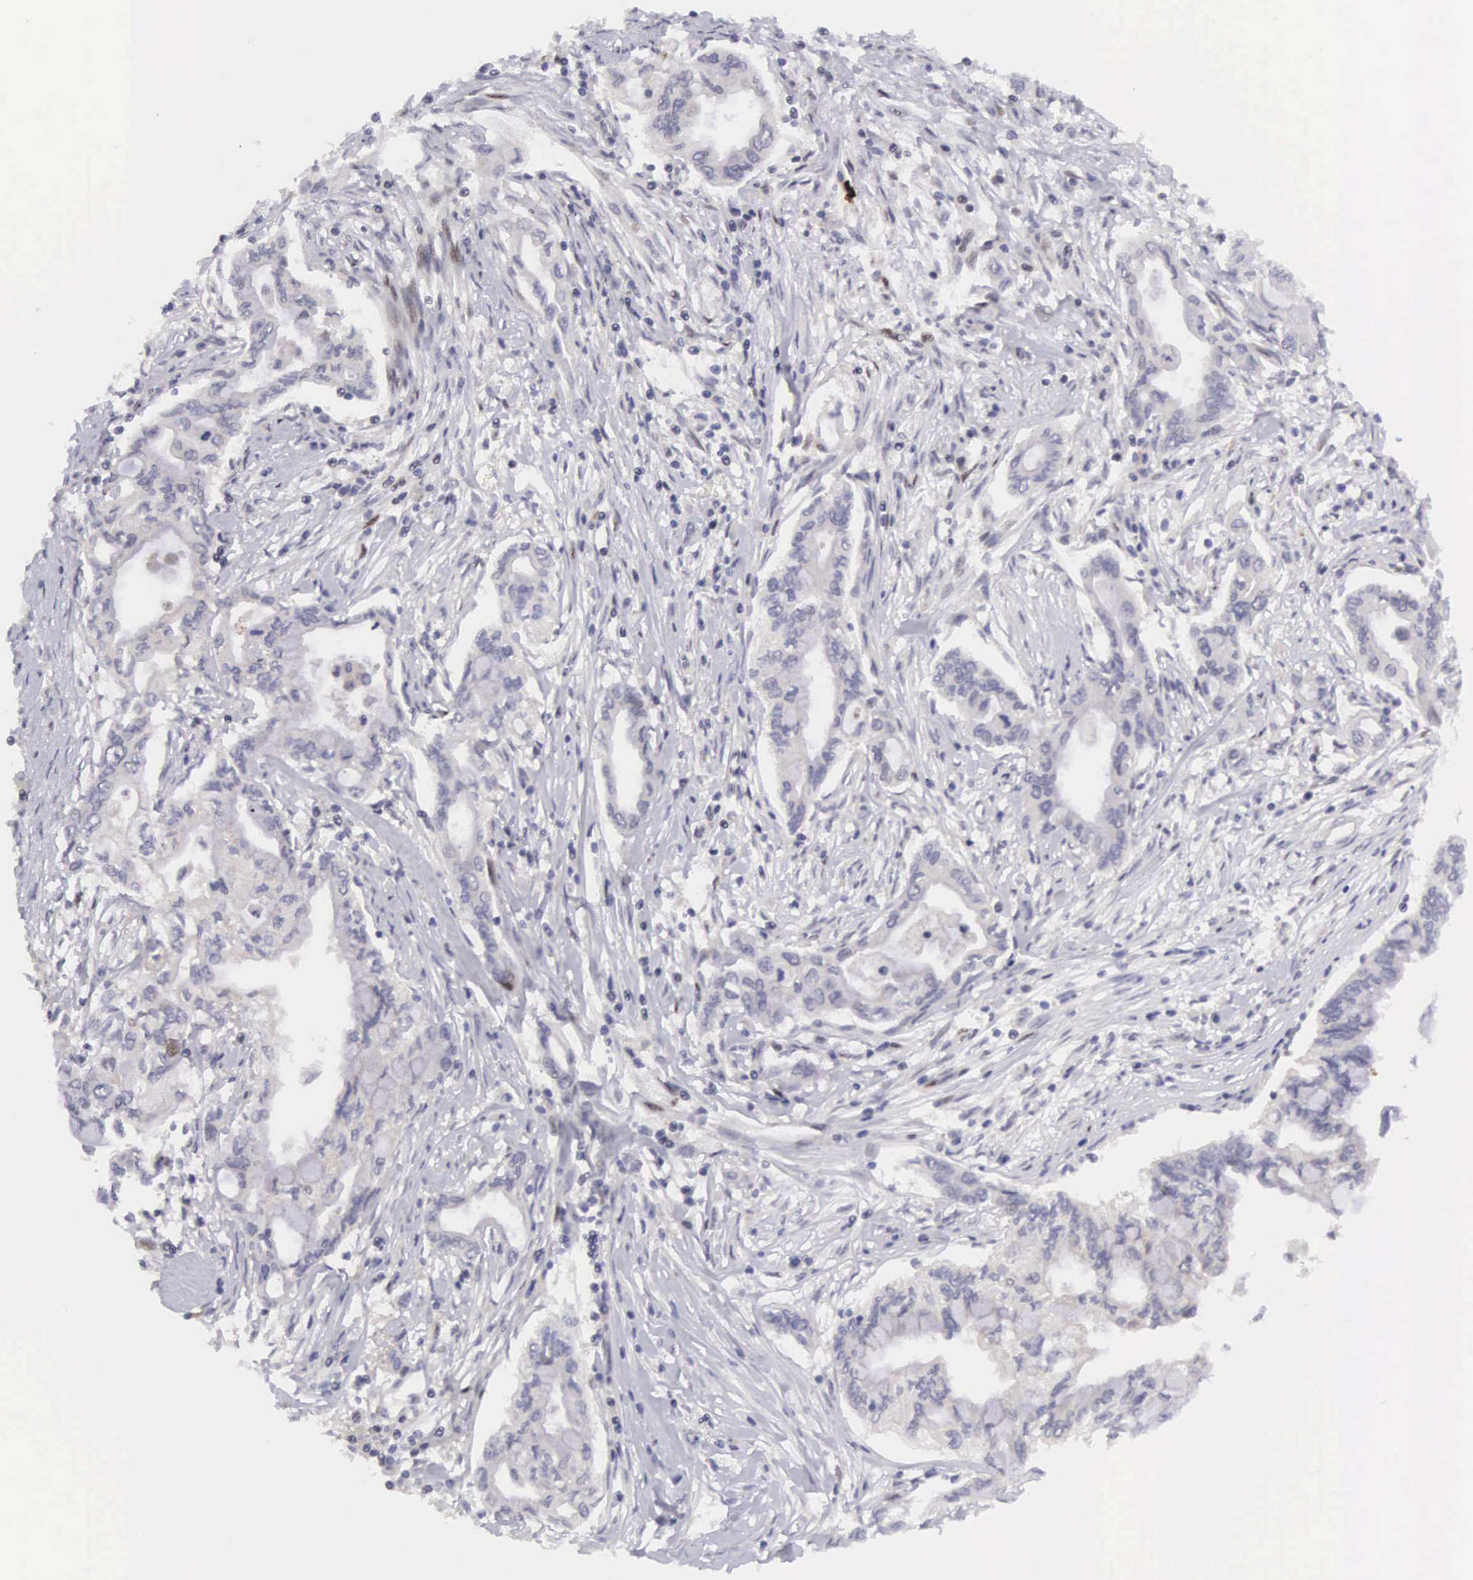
{"staining": {"intensity": "negative", "quantity": "none", "location": "none"}, "tissue": "pancreatic cancer", "cell_type": "Tumor cells", "image_type": "cancer", "snomed": [{"axis": "morphology", "description": "Adenocarcinoma, NOS"}, {"axis": "topography", "description": "Pancreas"}], "caption": "This is an immunohistochemistry (IHC) photomicrograph of pancreatic cancer. There is no staining in tumor cells.", "gene": "EMID1", "patient": {"sex": "female", "age": 57}}